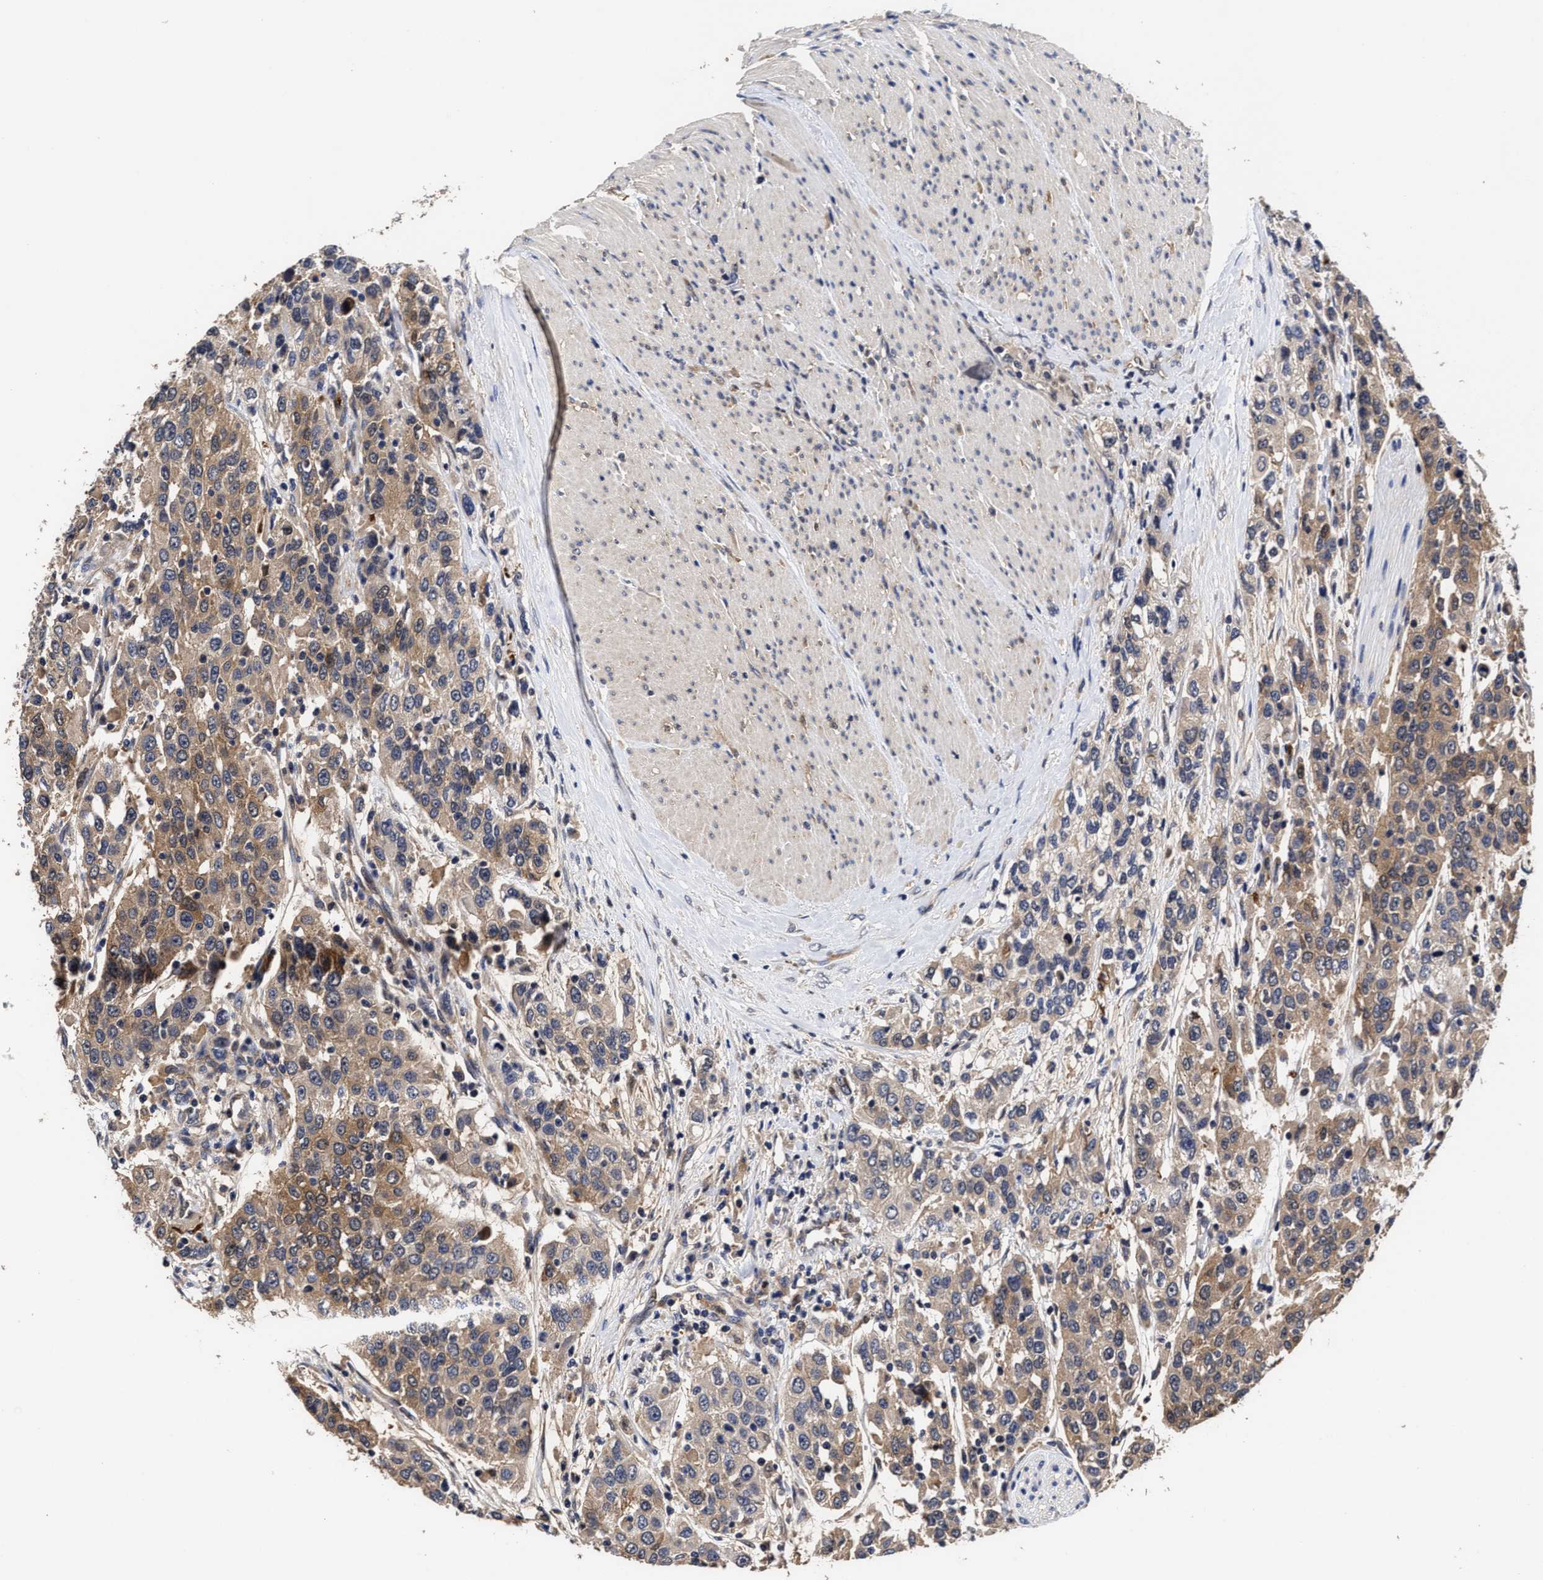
{"staining": {"intensity": "moderate", "quantity": "25%-75%", "location": "cytoplasmic/membranous"}, "tissue": "urothelial cancer", "cell_type": "Tumor cells", "image_type": "cancer", "snomed": [{"axis": "morphology", "description": "Urothelial carcinoma, High grade"}, {"axis": "topography", "description": "Urinary bladder"}], "caption": "Moderate cytoplasmic/membranous positivity is seen in approximately 25%-75% of tumor cells in high-grade urothelial carcinoma. (Stains: DAB (3,3'-diaminobenzidine) in brown, nuclei in blue, Microscopy: brightfield microscopy at high magnification).", "gene": "SOCS5", "patient": {"sex": "female", "age": 80}}